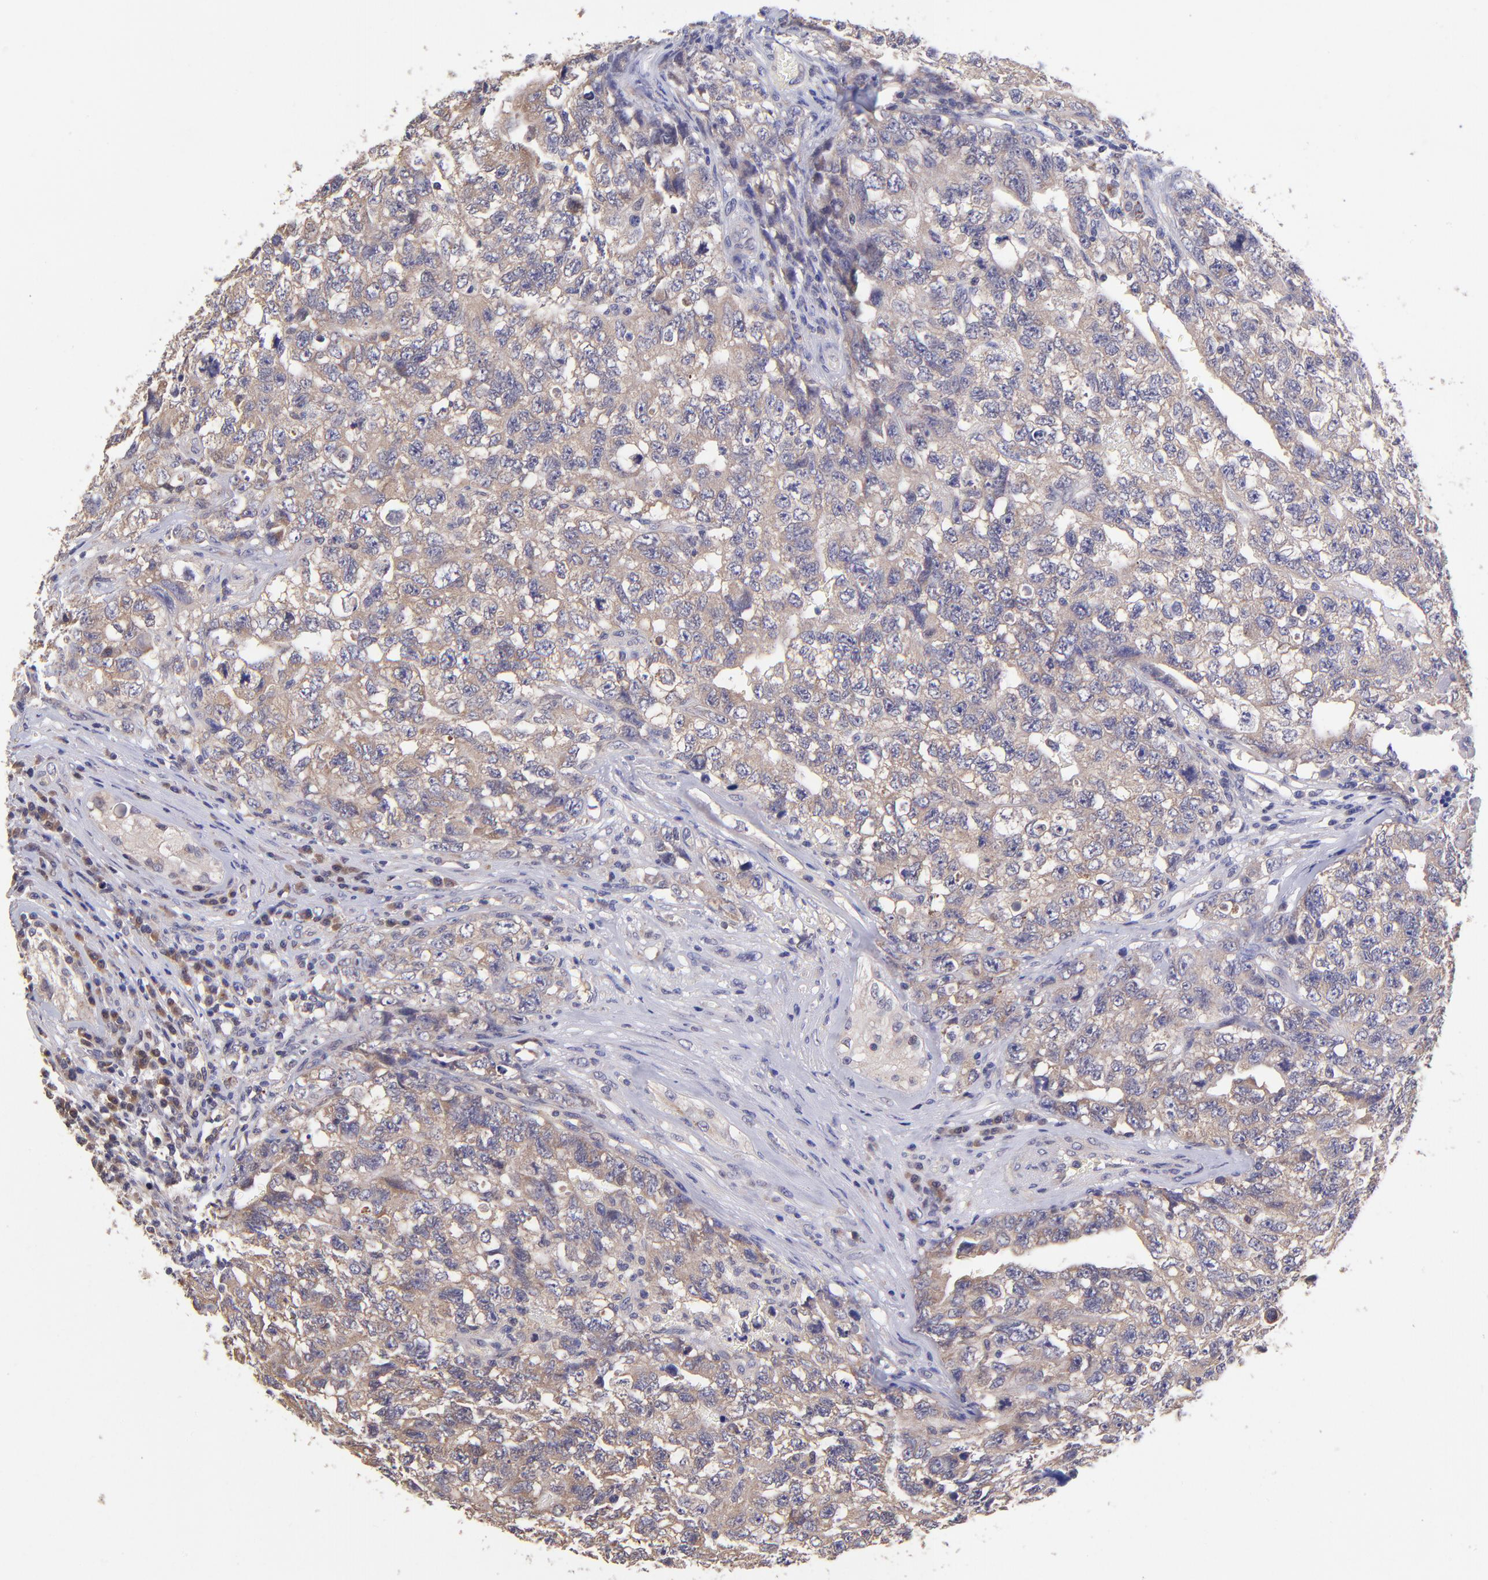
{"staining": {"intensity": "weak", "quantity": ">75%", "location": "cytoplasmic/membranous"}, "tissue": "testis cancer", "cell_type": "Tumor cells", "image_type": "cancer", "snomed": [{"axis": "morphology", "description": "Carcinoma, Embryonal, NOS"}, {"axis": "topography", "description": "Testis"}], "caption": "The immunohistochemical stain shows weak cytoplasmic/membranous expression in tumor cells of testis cancer (embryonal carcinoma) tissue.", "gene": "NSF", "patient": {"sex": "male", "age": 31}}